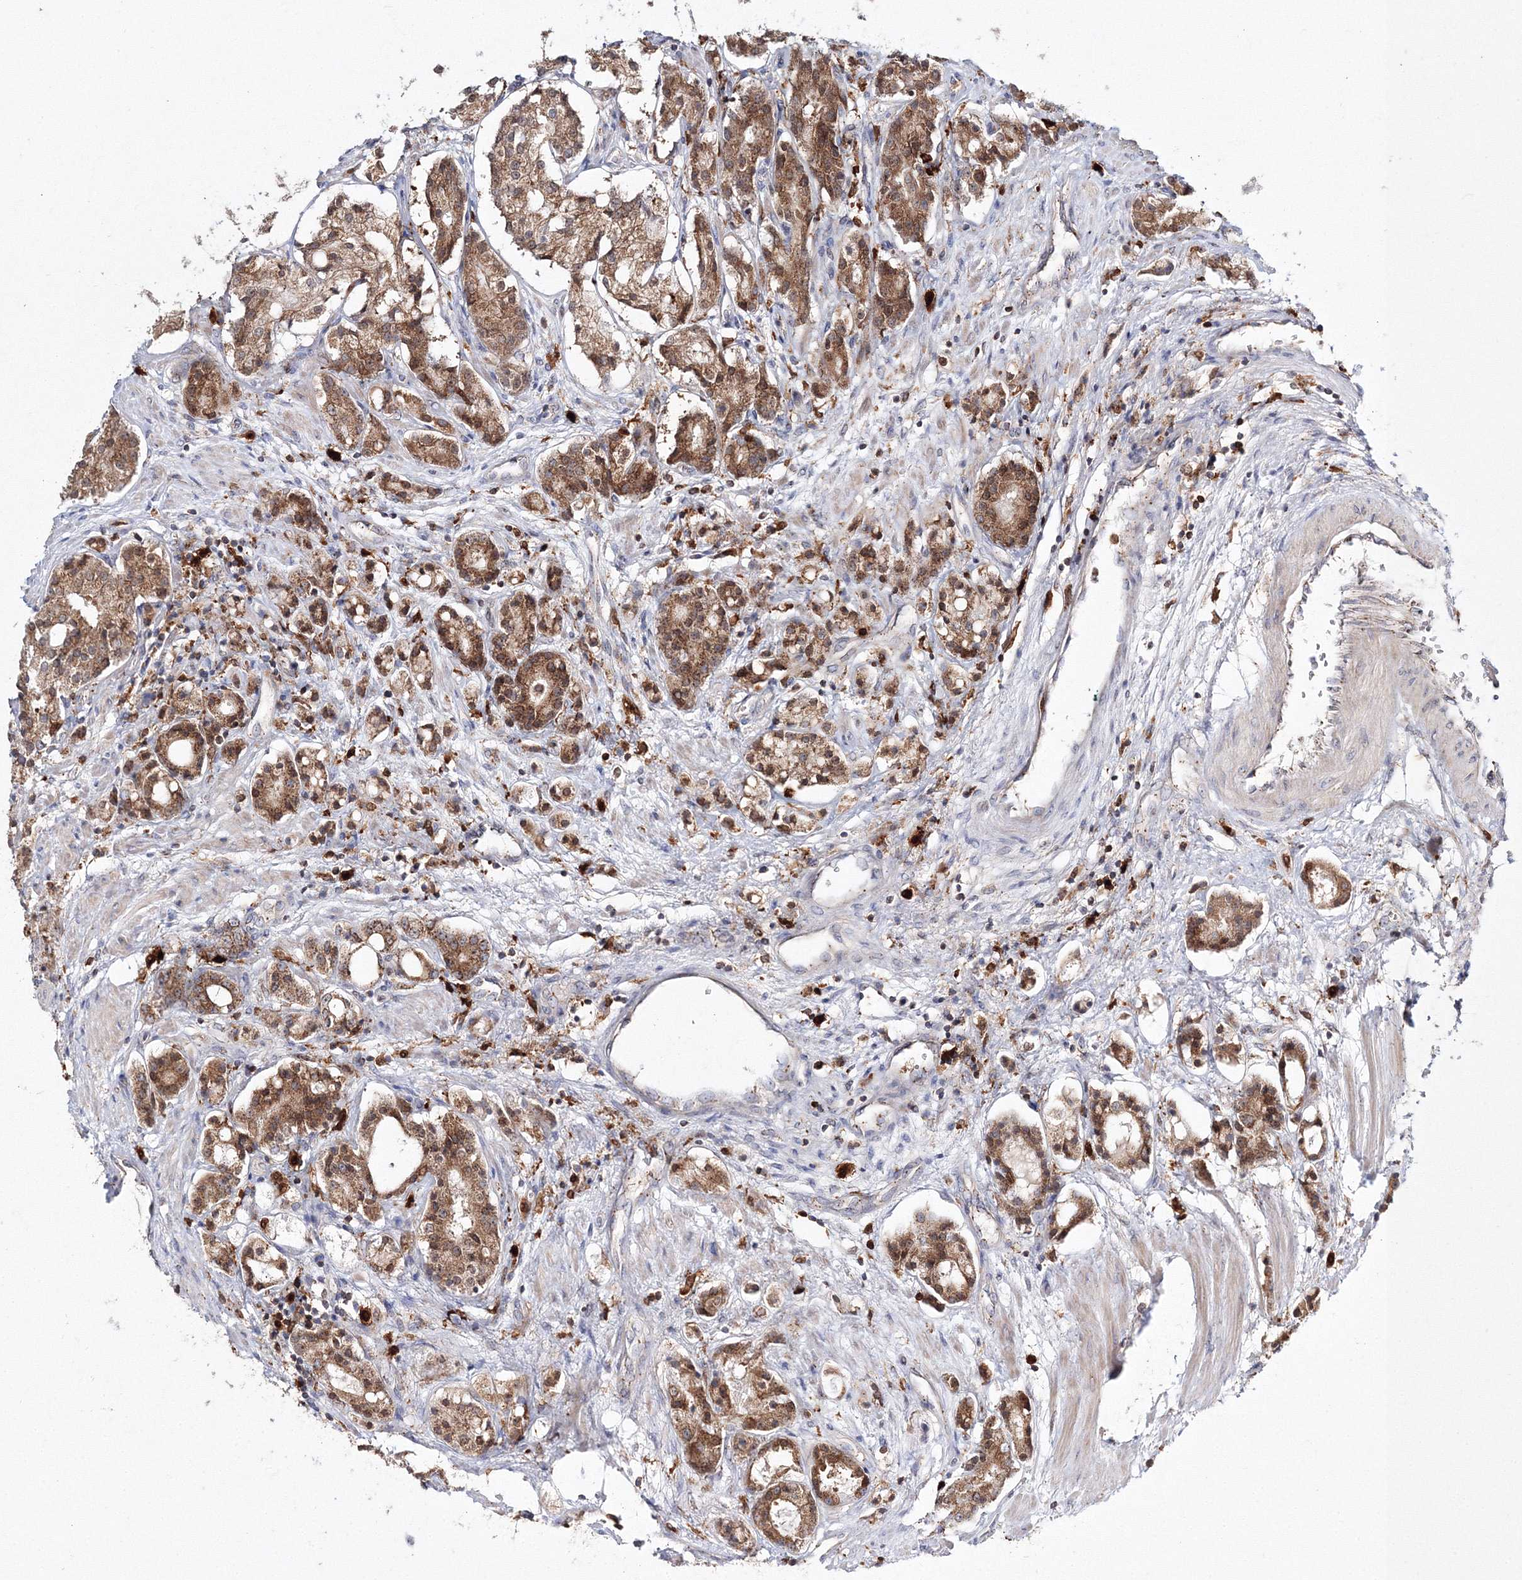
{"staining": {"intensity": "moderate", "quantity": ">75%", "location": "cytoplasmic/membranous"}, "tissue": "prostate cancer", "cell_type": "Tumor cells", "image_type": "cancer", "snomed": [{"axis": "morphology", "description": "Adenocarcinoma, High grade"}, {"axis": "topography", "description": "Prostate"}], "caption": "Immunohistochemistry photomicrograph of prostate cancer stained for a protein (brown), which shows medium levels of moderate cytoplasmic/membranous staining in approximately >75% of tumor cells.", "gene": "ARCN1", "patient": {"sex": "male", "age": 60}}